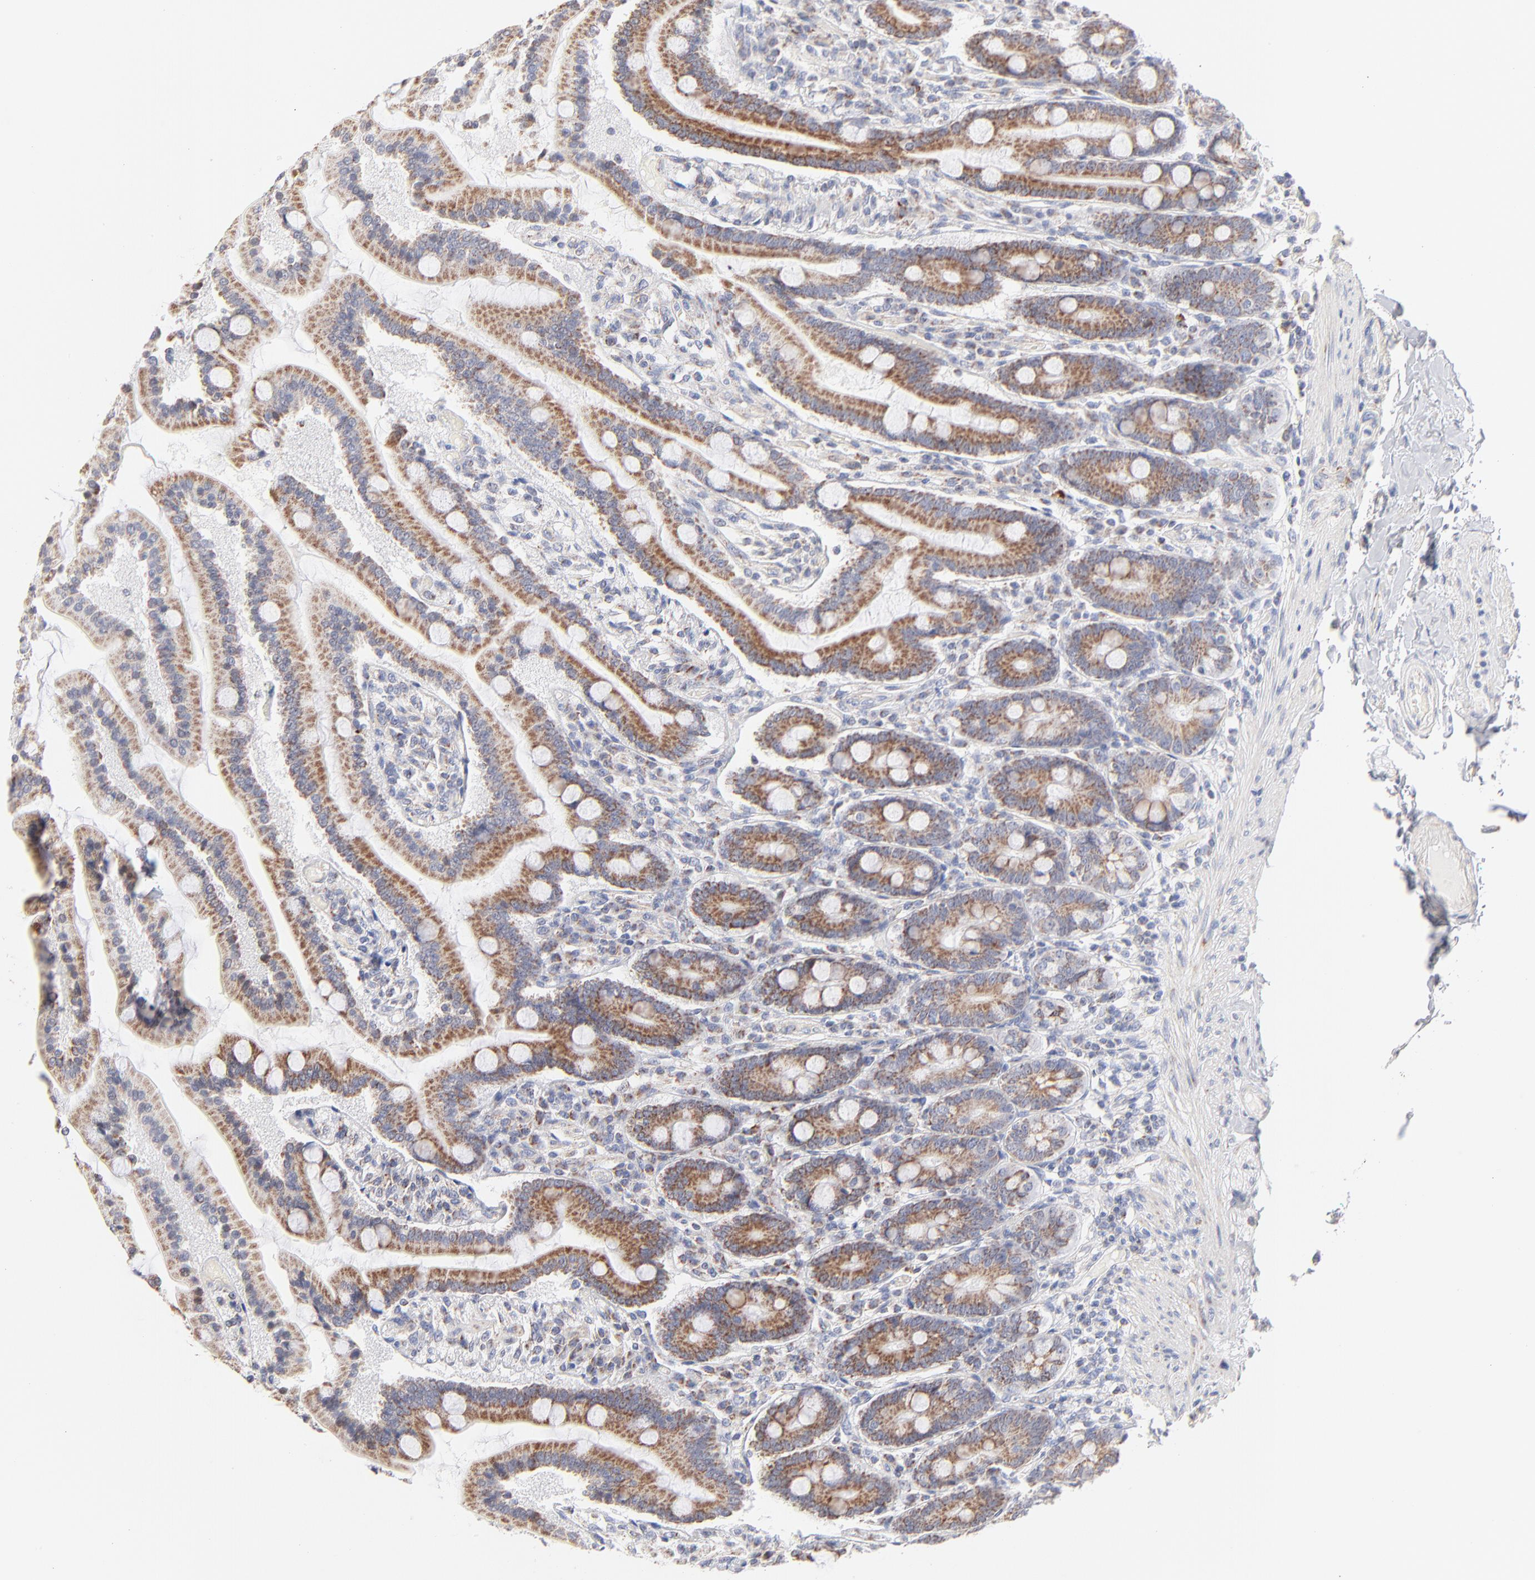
{"staining": {"intensity": "moderate", "quantity": ">75%", "location": "cytoplasmic/membranous"}, "tissue": "duodenum", "cell_type": "Glandular cells", "image_type": "normal", "snomed": [{"axis": "morphology", "description": "Normal tissue, NOS"}, {"axis": "topography", "description": "Duodenum"}], "caption": "Glandular cells reveal medium levels of moderate cytoplasmic/membranous positivity in approximately >75% of cells in benign duodenum. The staining was performed using DAB, with brown indicating positive protein expression. Nuclei are stained blue with hematoxylin.", "gene": "MRPL58", "patient": {"sex": "female", "age": 64}}